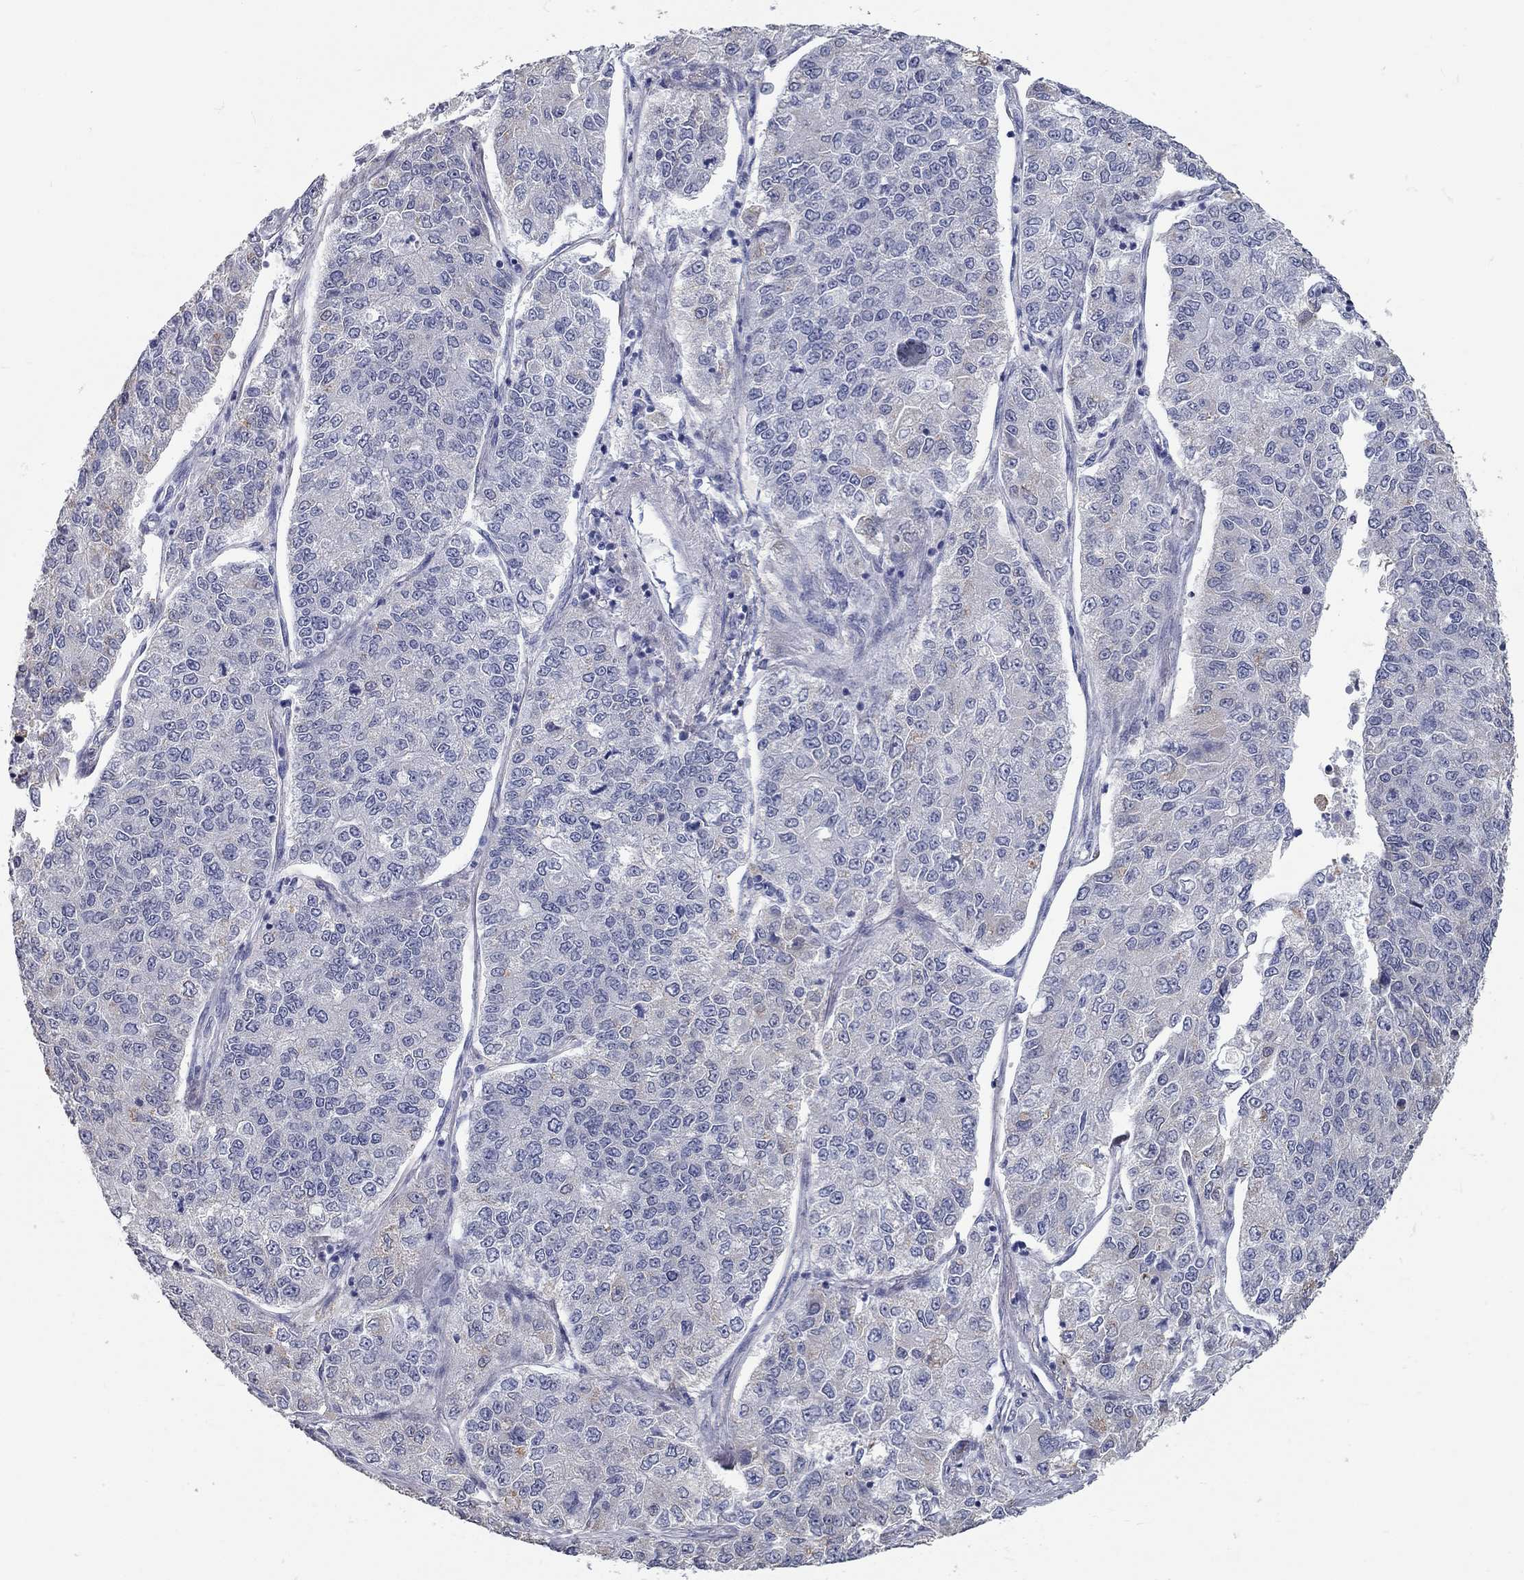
{"staining": {"intensity": "negative", "quantity": "none", "location": "none"}, "tissue": "lung cancer", "cell_type": "Tumor cells", "image_type": "cancer", "snomed": [{"axis": "morphology", "description": "Adenocarcinoma, NOS"}, {"axis": "topography", "description": "Lung"}], "caption": "Immunohistochemistry photomicrograph of neoplastic tissue: adenocarcinoma (lung) stained with DAB exhibits no significant protein staining in tumor cells.", "gene": "XAGE2", "patient": {"sex": "male", "age": 49}}